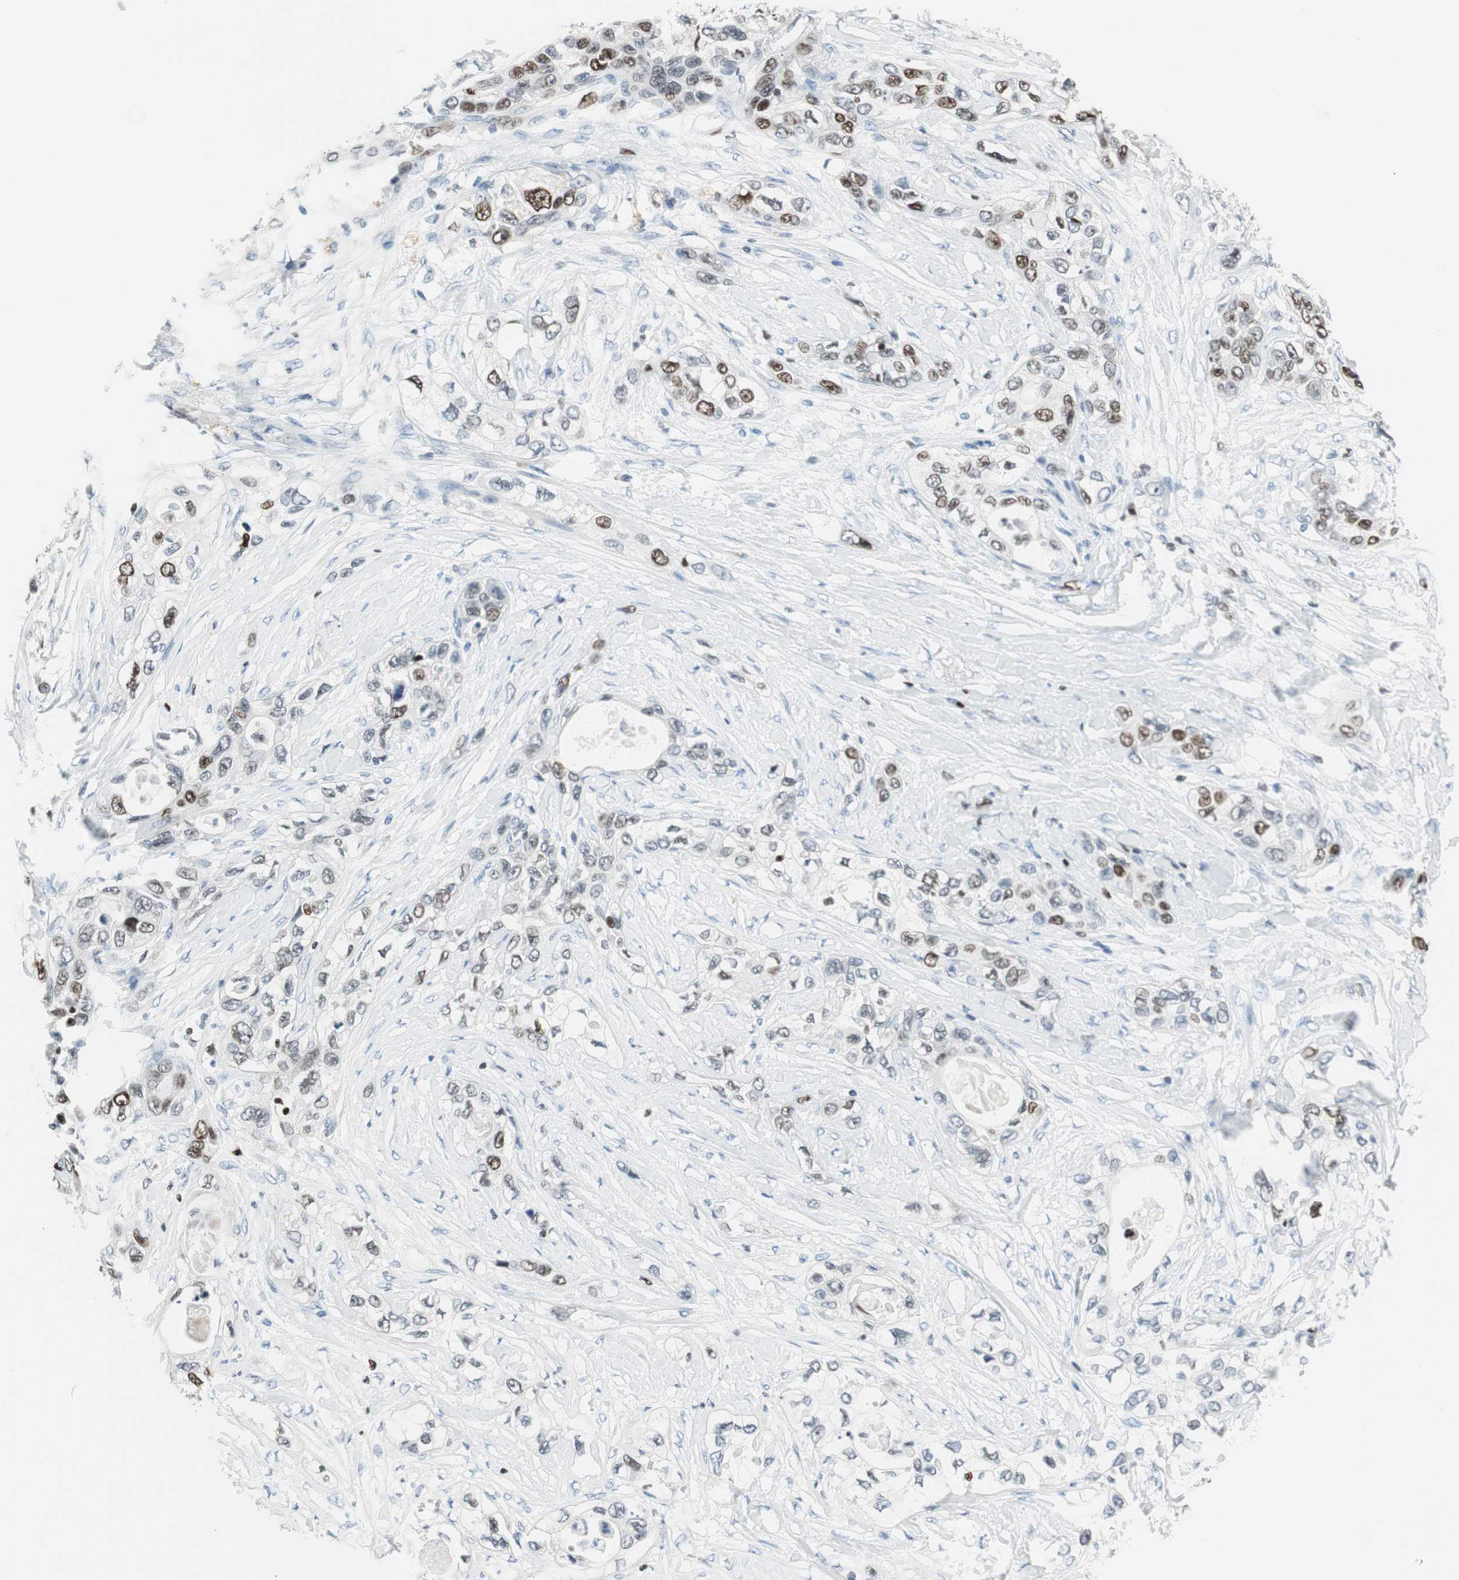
{"staining": {"intensity": "moderate", "quantity": "25%-75%", "location": "nuclear"}, "tissue": "pancreatic cancer", "cell_type": "Tumor cells", "image_type": "cancer", "snomed": [{"axis": "morphology", "description": "Adenocarcinoma, NOS"}, {"axis": "topography", "description": "Pancreas"}], "caption": "Pancreatic adenocarcinoma stained for a protein (brown) exhibits moderate nuclear positive staining in about 25%-75% of tumor cells.", "gene": "EZH2", "patient": {"sex": "female", "age": 70}}